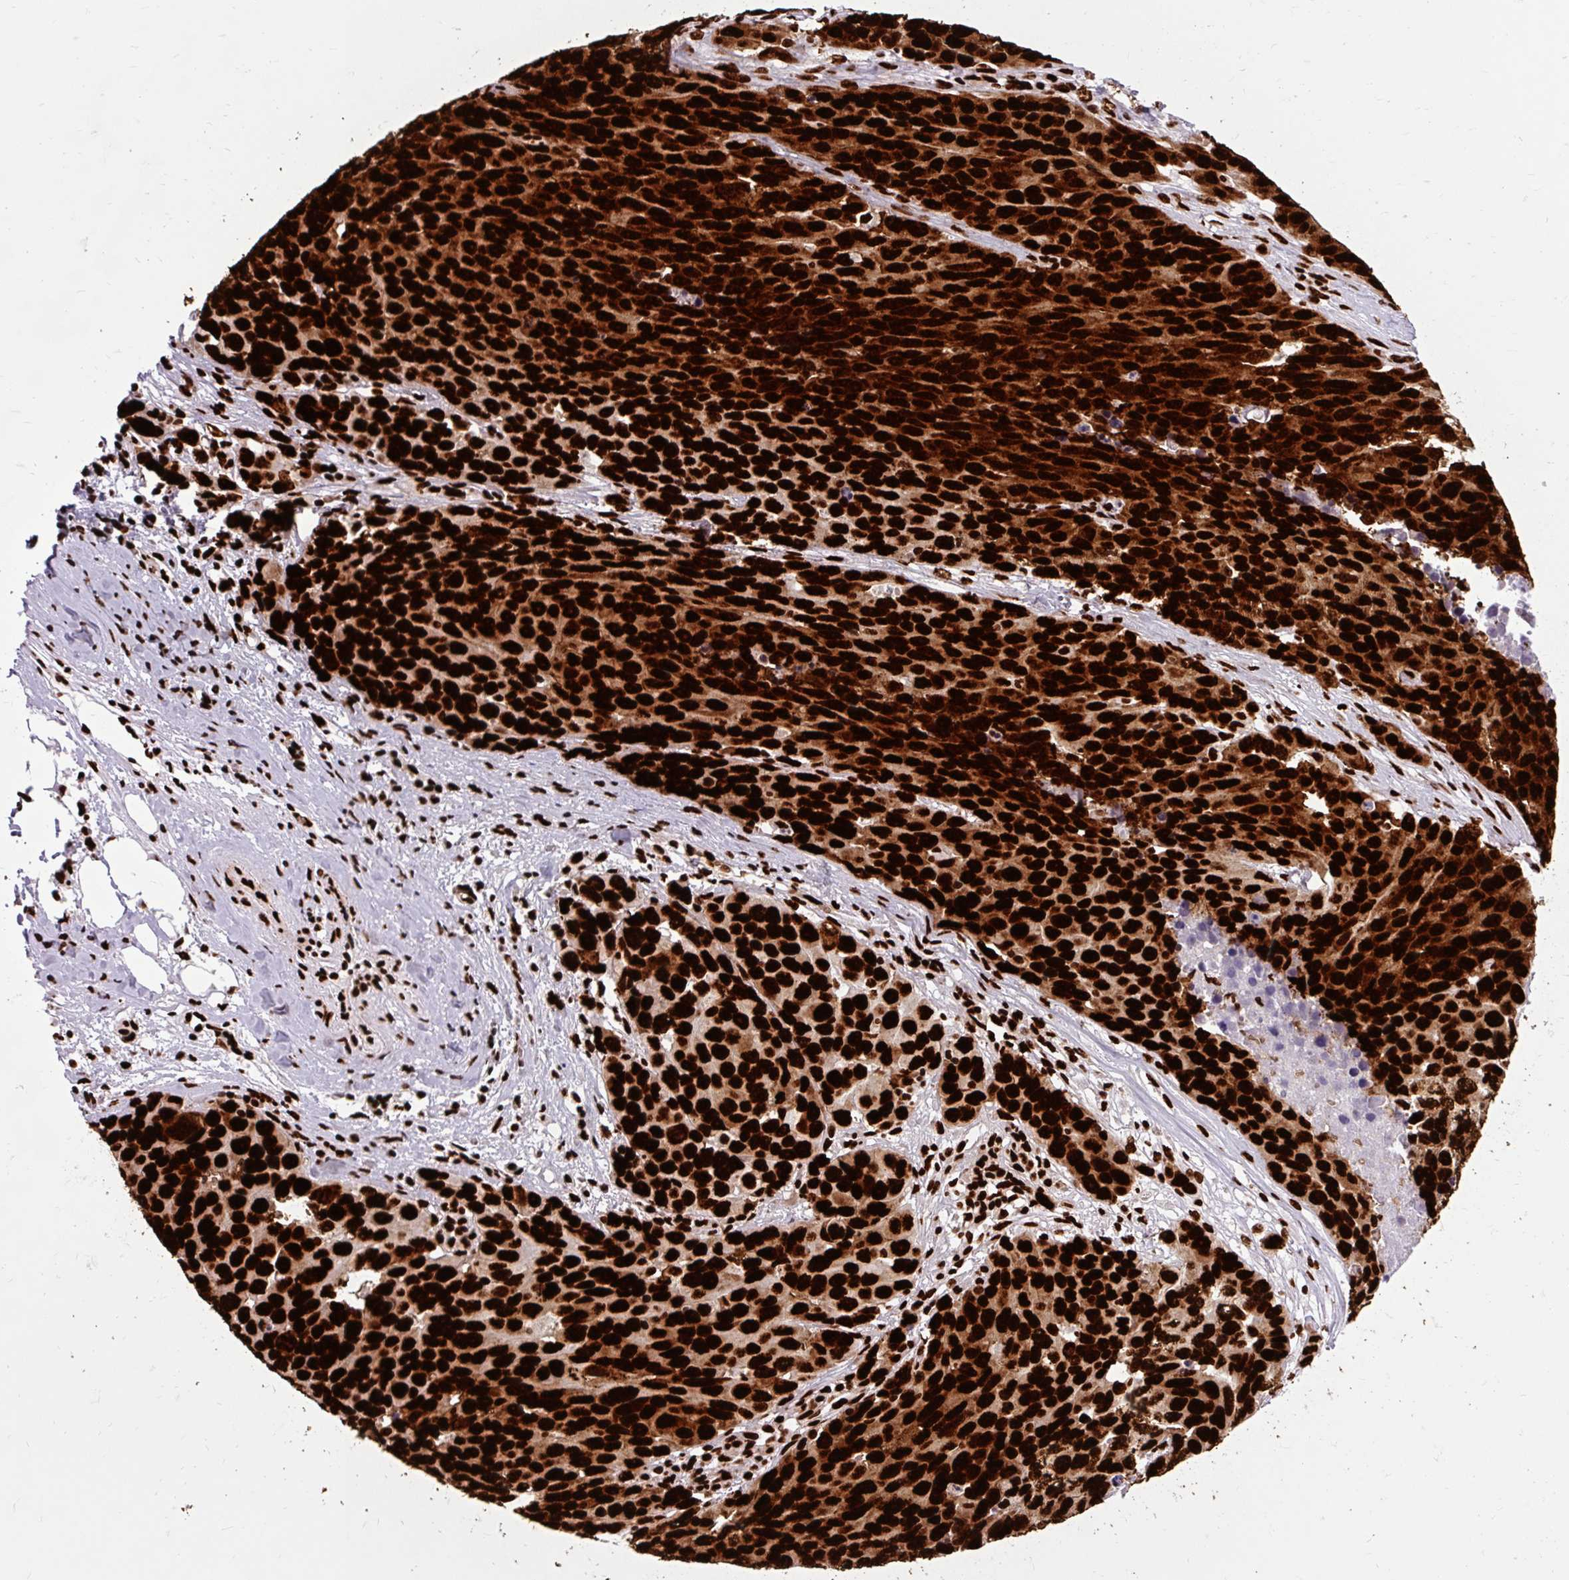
{"staining": {"intensity": "strong", "quantity": ">75%", "location": "nuclear"}, "tissue": "ovarian cancer", "cell_type": "Tumor cells", "image_type": "cancer", "snomed": [{"axis": "morphology", "description": "Cystadenocarcinoma, serous, NOS"}, {"axis": "topography", "description": "Ovary"}], "caption": "This image displays IHC staining of human ovarian cancer (serous cystadenocarcinoma), with high strong nuclear positivity in approximately >75% of tumor cells.", "gene": "FUS", "patient": {"sex": "female", "age": 76}}